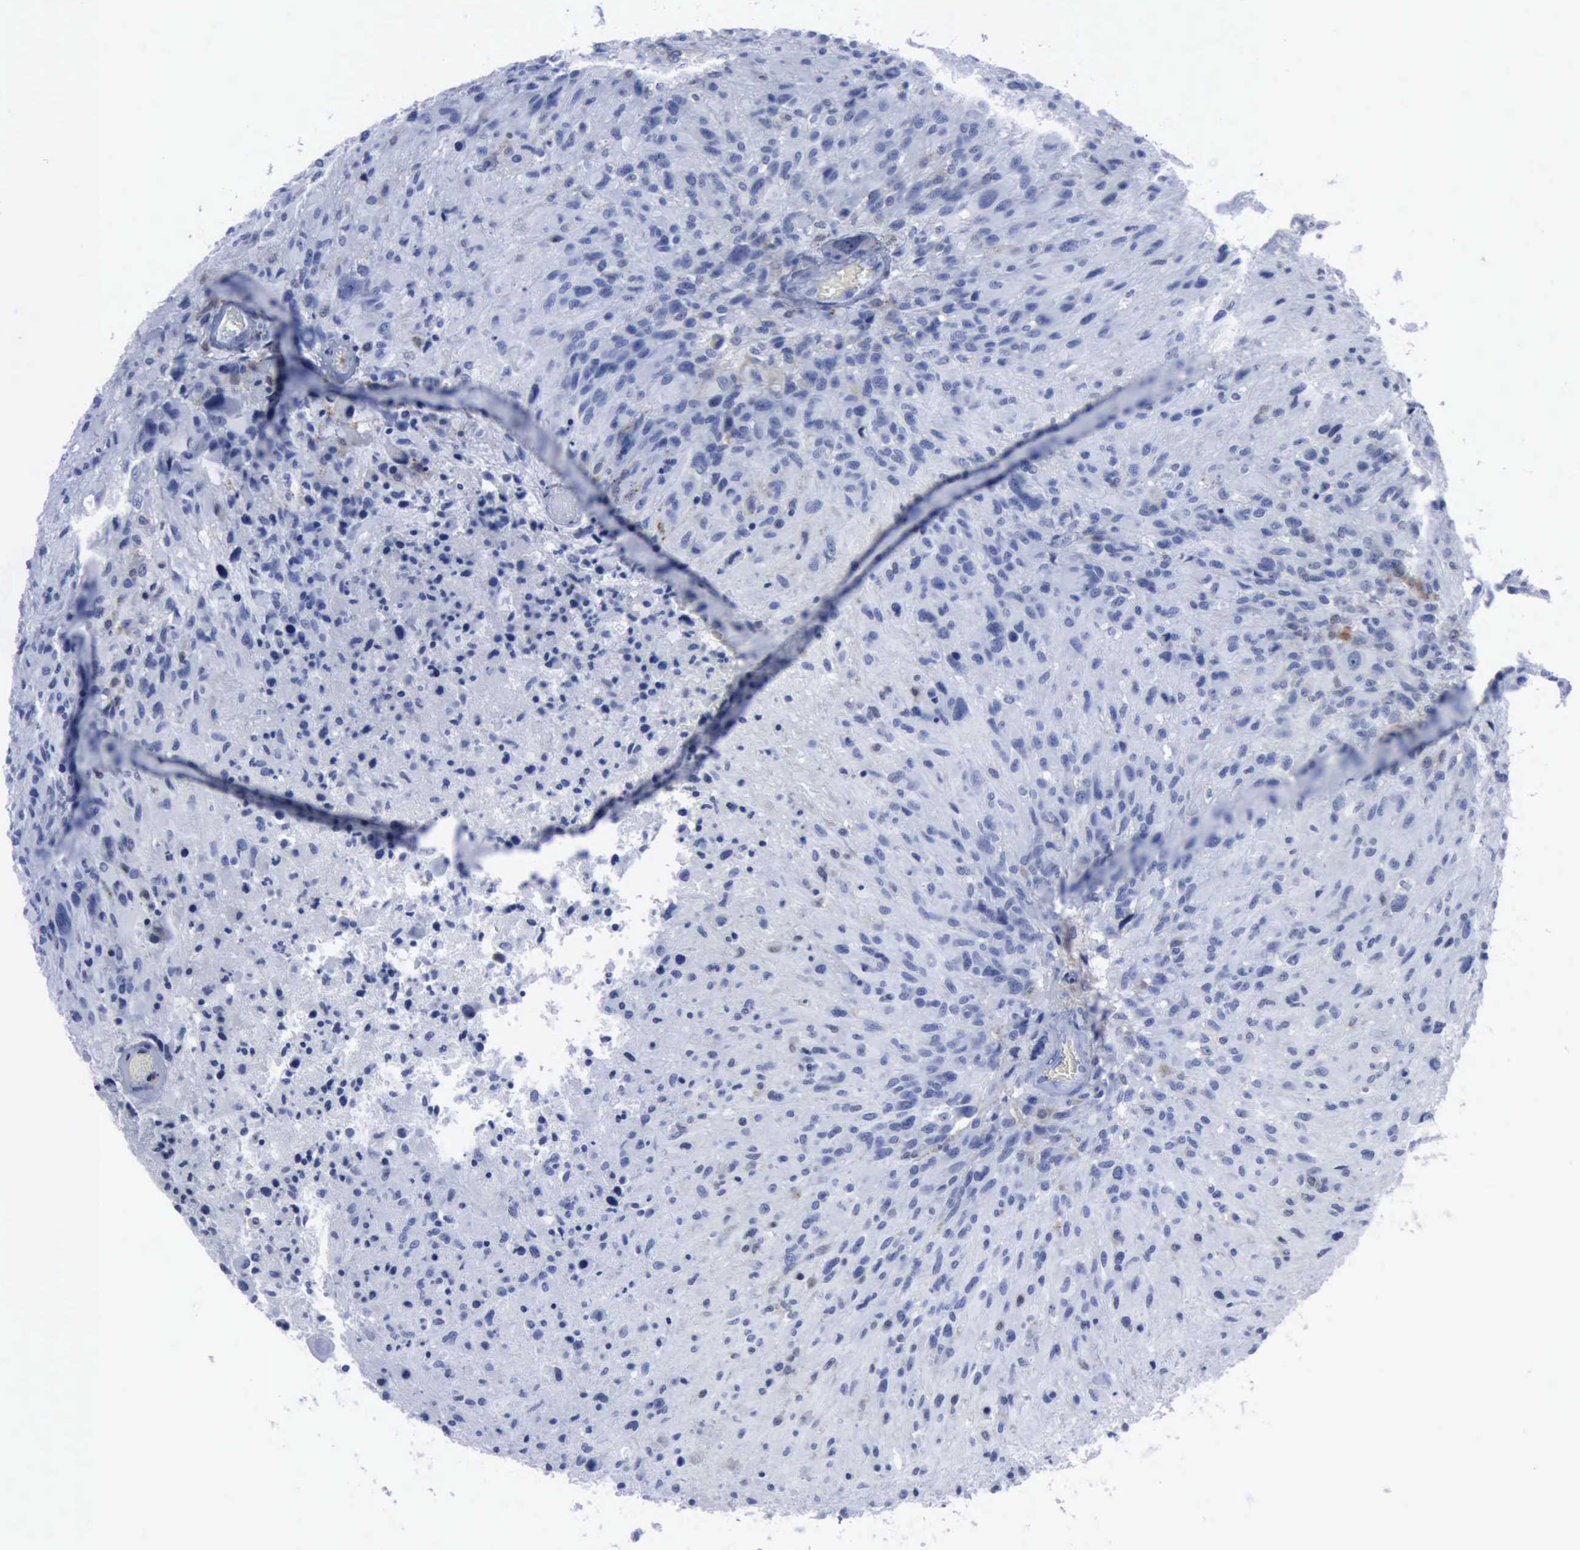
{"staining": {"intensity": "negative", "quantity": "none", "location": "none"}, "tissue": "glioma", "cell_type": "Tumor cells", "image_type": "cancer", "snomed": [{"axis": "morphology", "description": "Glioma, malignant, High grade"}, {"axis": "topography", "description": "Brain"}], "caption": "Immunohistochemistry (IHC) histopathology image of neoplastic tissue: human malignant glioma (high-grade) stained with DAB demonstrates no significant protein positivity in tumor cells.", "gene": "CSTA", "patient": {"sex": "male", "age": 69}}